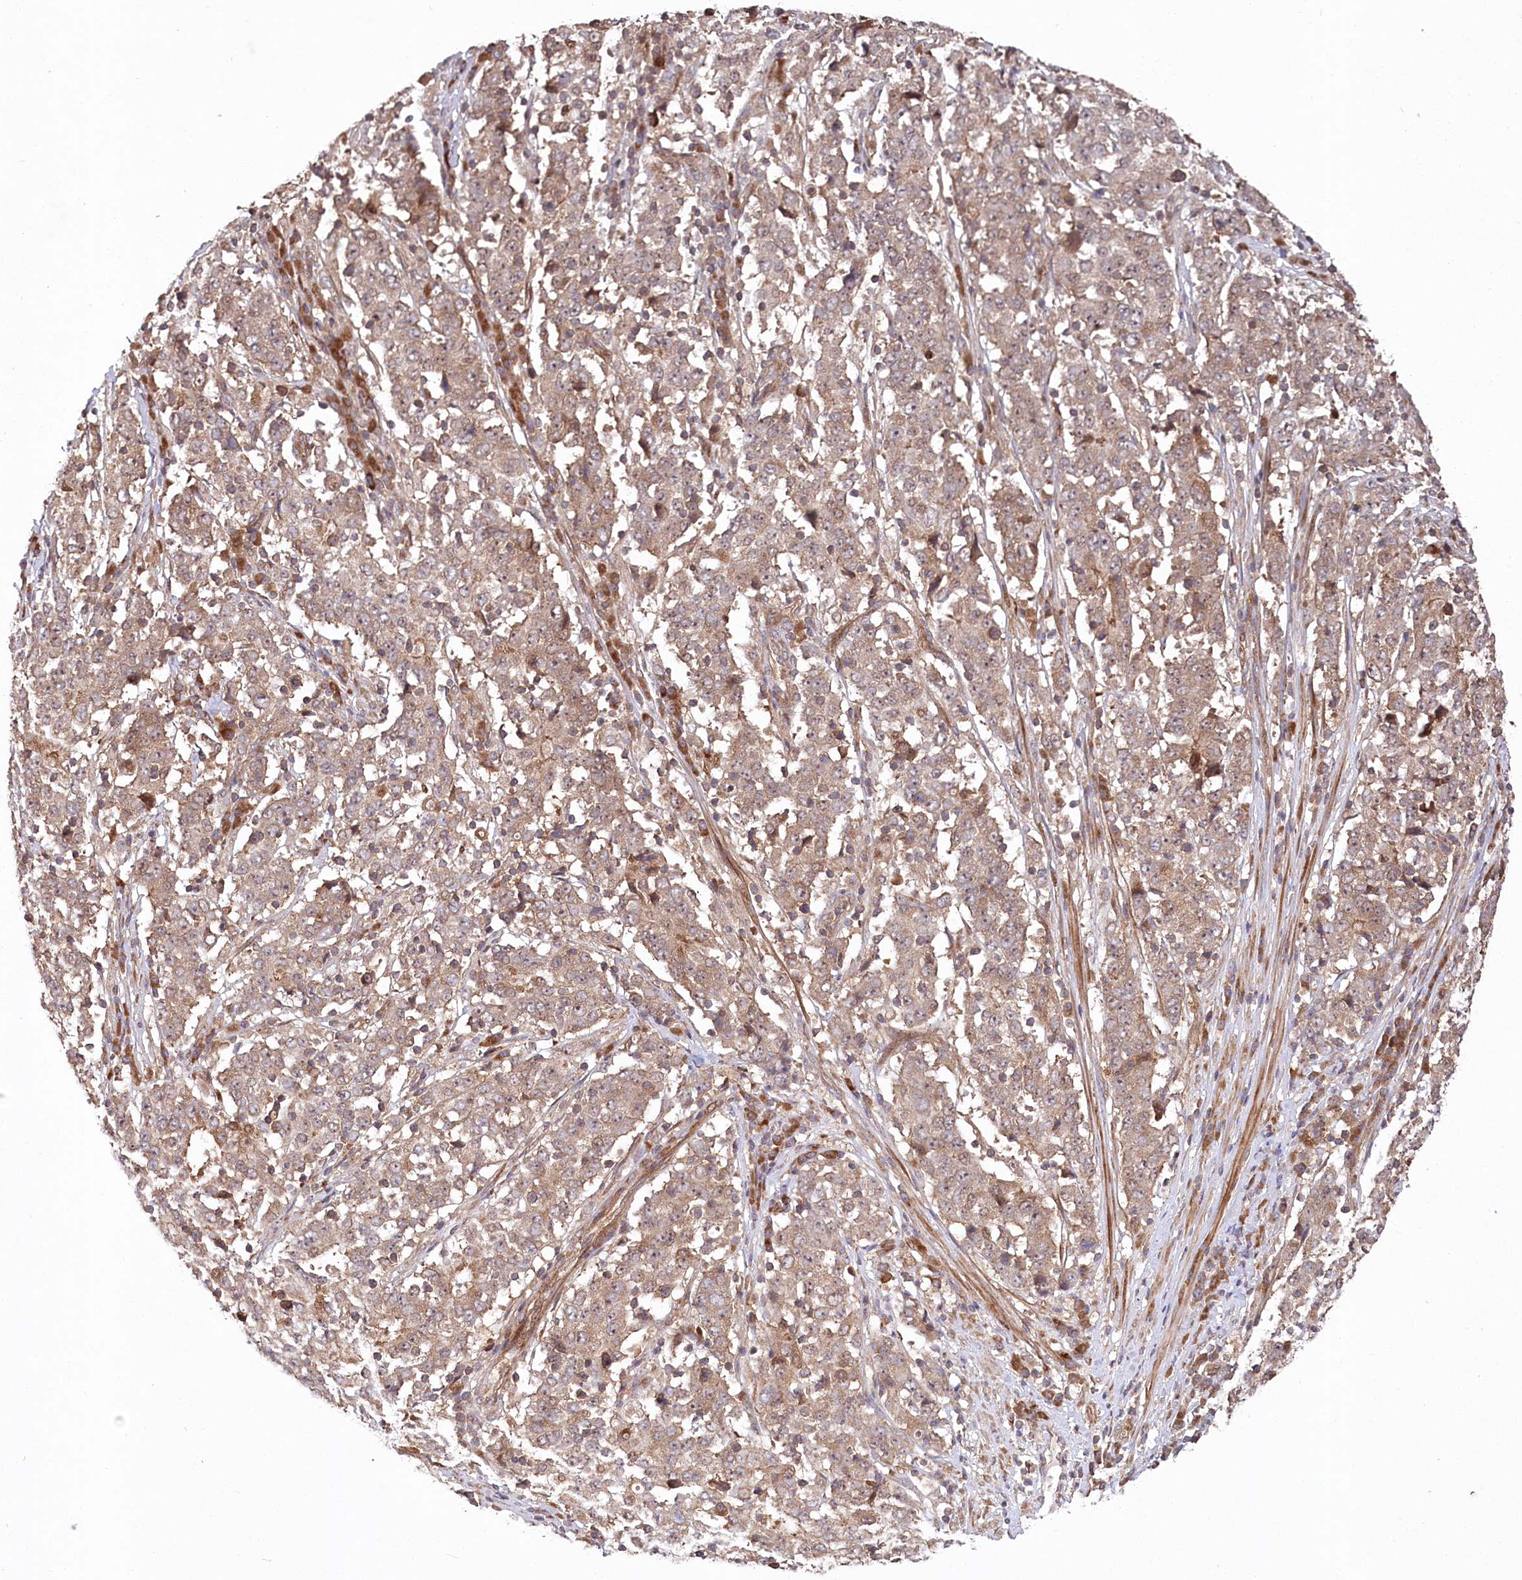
{"staining": {"intensity": "moderate", "quantity": "25%-75%", "location": "cytoplasmic/membranous"}, "tissue": "stomach cancer", "cell_type": "Tumor cells", "image_type": "cancer", "snomed": [{"axis": "morphology", "description": "Adenocarcinoma, NOS"}, {"axis": "topography", "description": "Stomach"}], "caption": "The photomicrograph exhibits a brown stain indicating the presence of a protein in the cytoplasmic/membranous of tumor cells in stomach cancer.", "gene": "TBCA", "patient": {"sex": "male", "age": 59}}